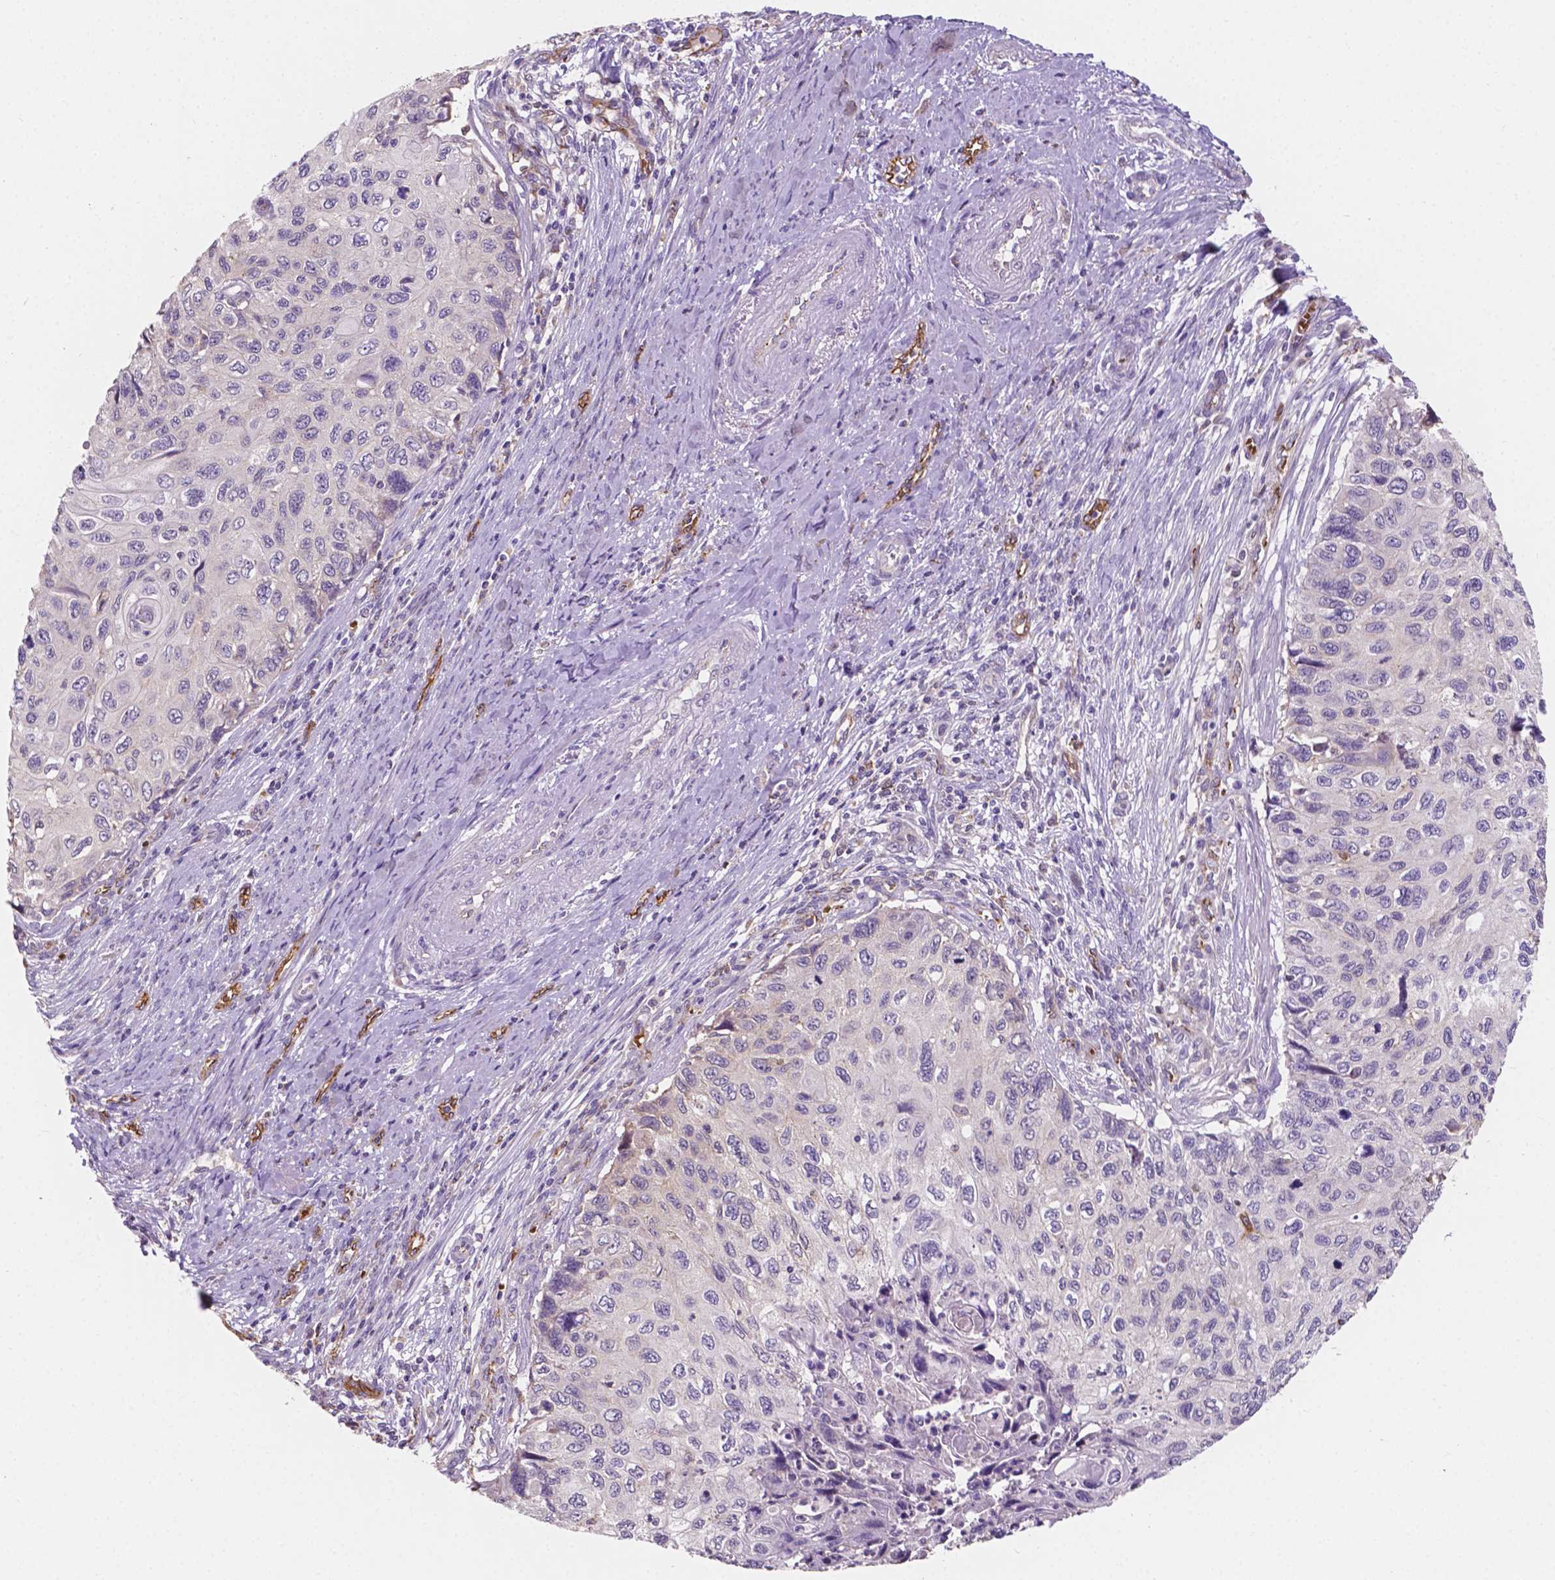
{"staining": {"intensity": "negative", "quantity": "none", "location": "none"}, "tissue": "cervical cancer", "cell_type": "Tumor cells", "image_type": "cancer", "snomed": [{"axis": "morphology", "description": "Squamous cell carcinoma, NOS"}, {"axis": "topography", "description": "Cervix"}], "caption": "This is an immunohistochemistry image of cervical cancer. There is no positivity in tumor cells.", "gene": "SLC22A4", "patient": {"sex": "female", "age": 70}}